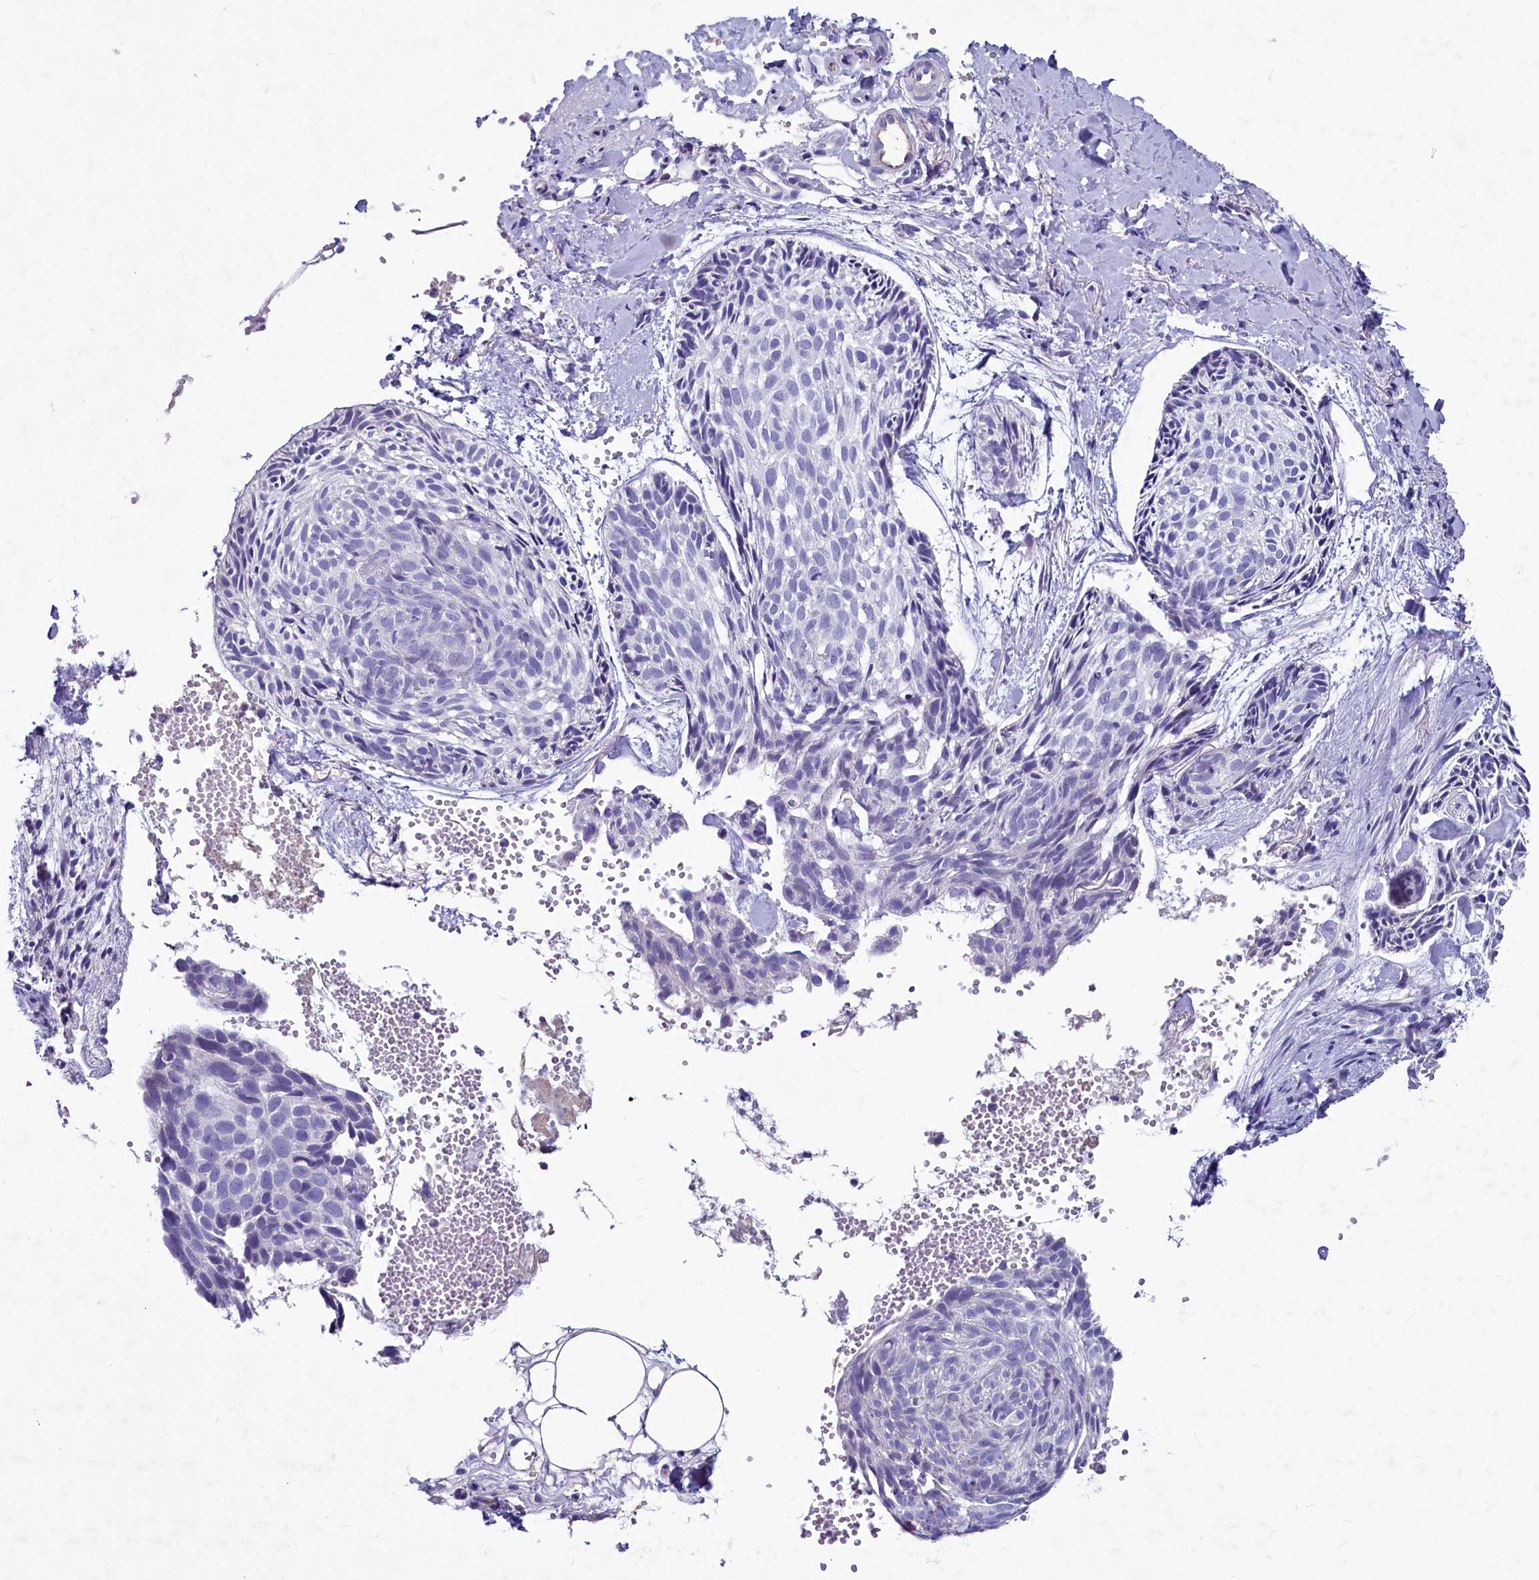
{"staining": {"intensity": "negative", "quantity": "none", "location": "none"}, "tissue": "skin cancer", "cell_type": "Tumor cells", "image_type": "cancer", "snomed": [{"axis": "morphology", "description": "Normal tissue, NOS"}, {"axis": "morphology", "description": "Basal cell carcinoma"}, {"axis": "topography", "description": "Skin"}], "caption": "Immunohistochemistry histopathology image of neoplastic tissue: basal cell carcinoma (skin) stained with DAB exhibits no significant protein staining in tumor cells.", "gene": "INSC", "patient": {"sex": "male", "age": 66}}